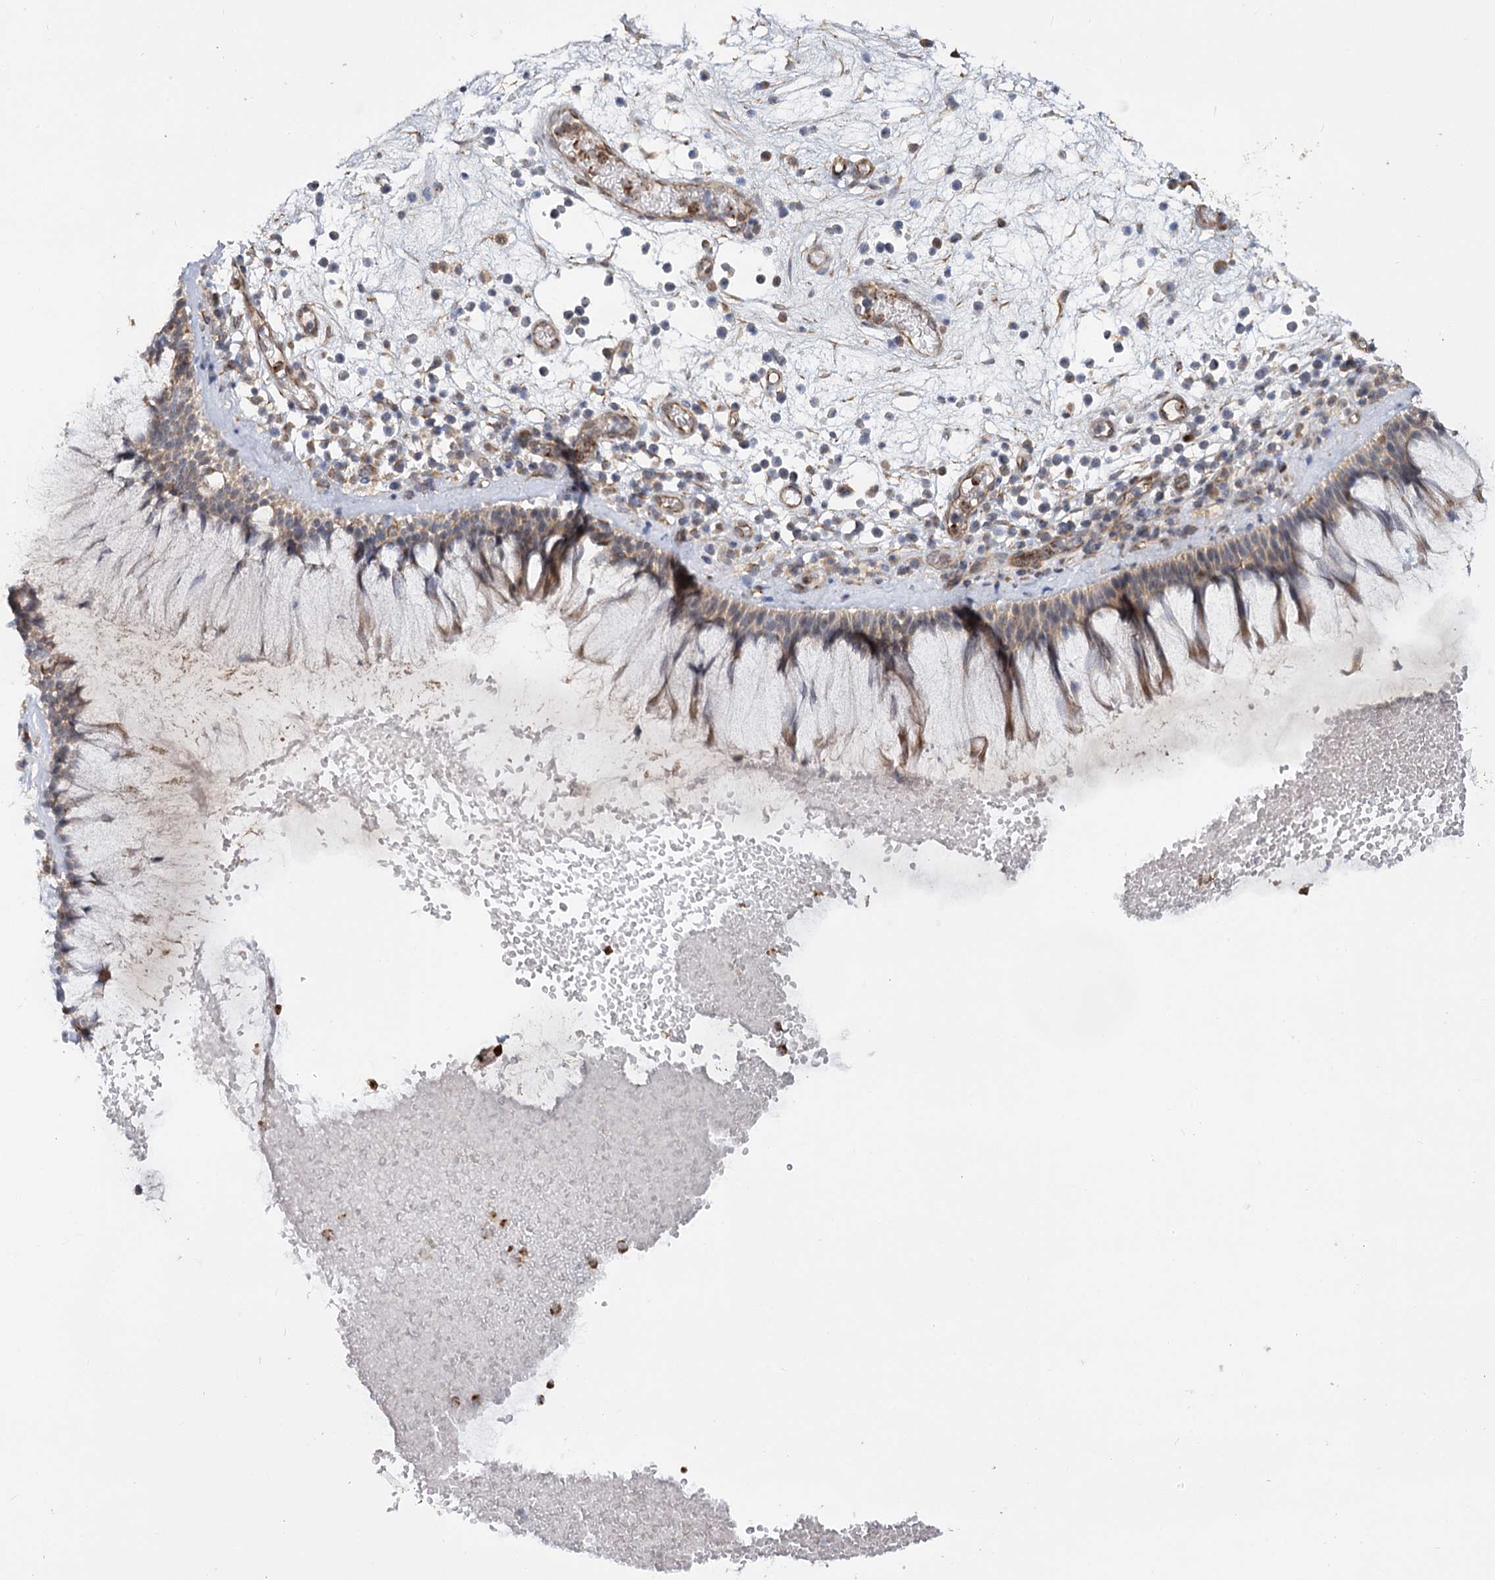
{"staining": {"intensity": "weak", "quantity": "25%-75%", "location": "cytoplasmic/membranous"}, "tissue": "nasopharynx", "cell_type": "Respiratory epithelial cells", "image_type": "normal", "snomed": [{"axis": "morphology", "description": "Normal tissue, NOS"}, {"axis": "morphology", "description": "Inflammation, NOS"}, {"axis": "topography", "description": "Nasopharynx"}], "caption": "Nasopharynx stained with a brown dye reveals weak cytoplasmic/membranous positive expression in about 25%-75% of respiratory epithelial cells.", "gene": "TBC1D9B", "patient": {"sex": "male", "age": 70}}